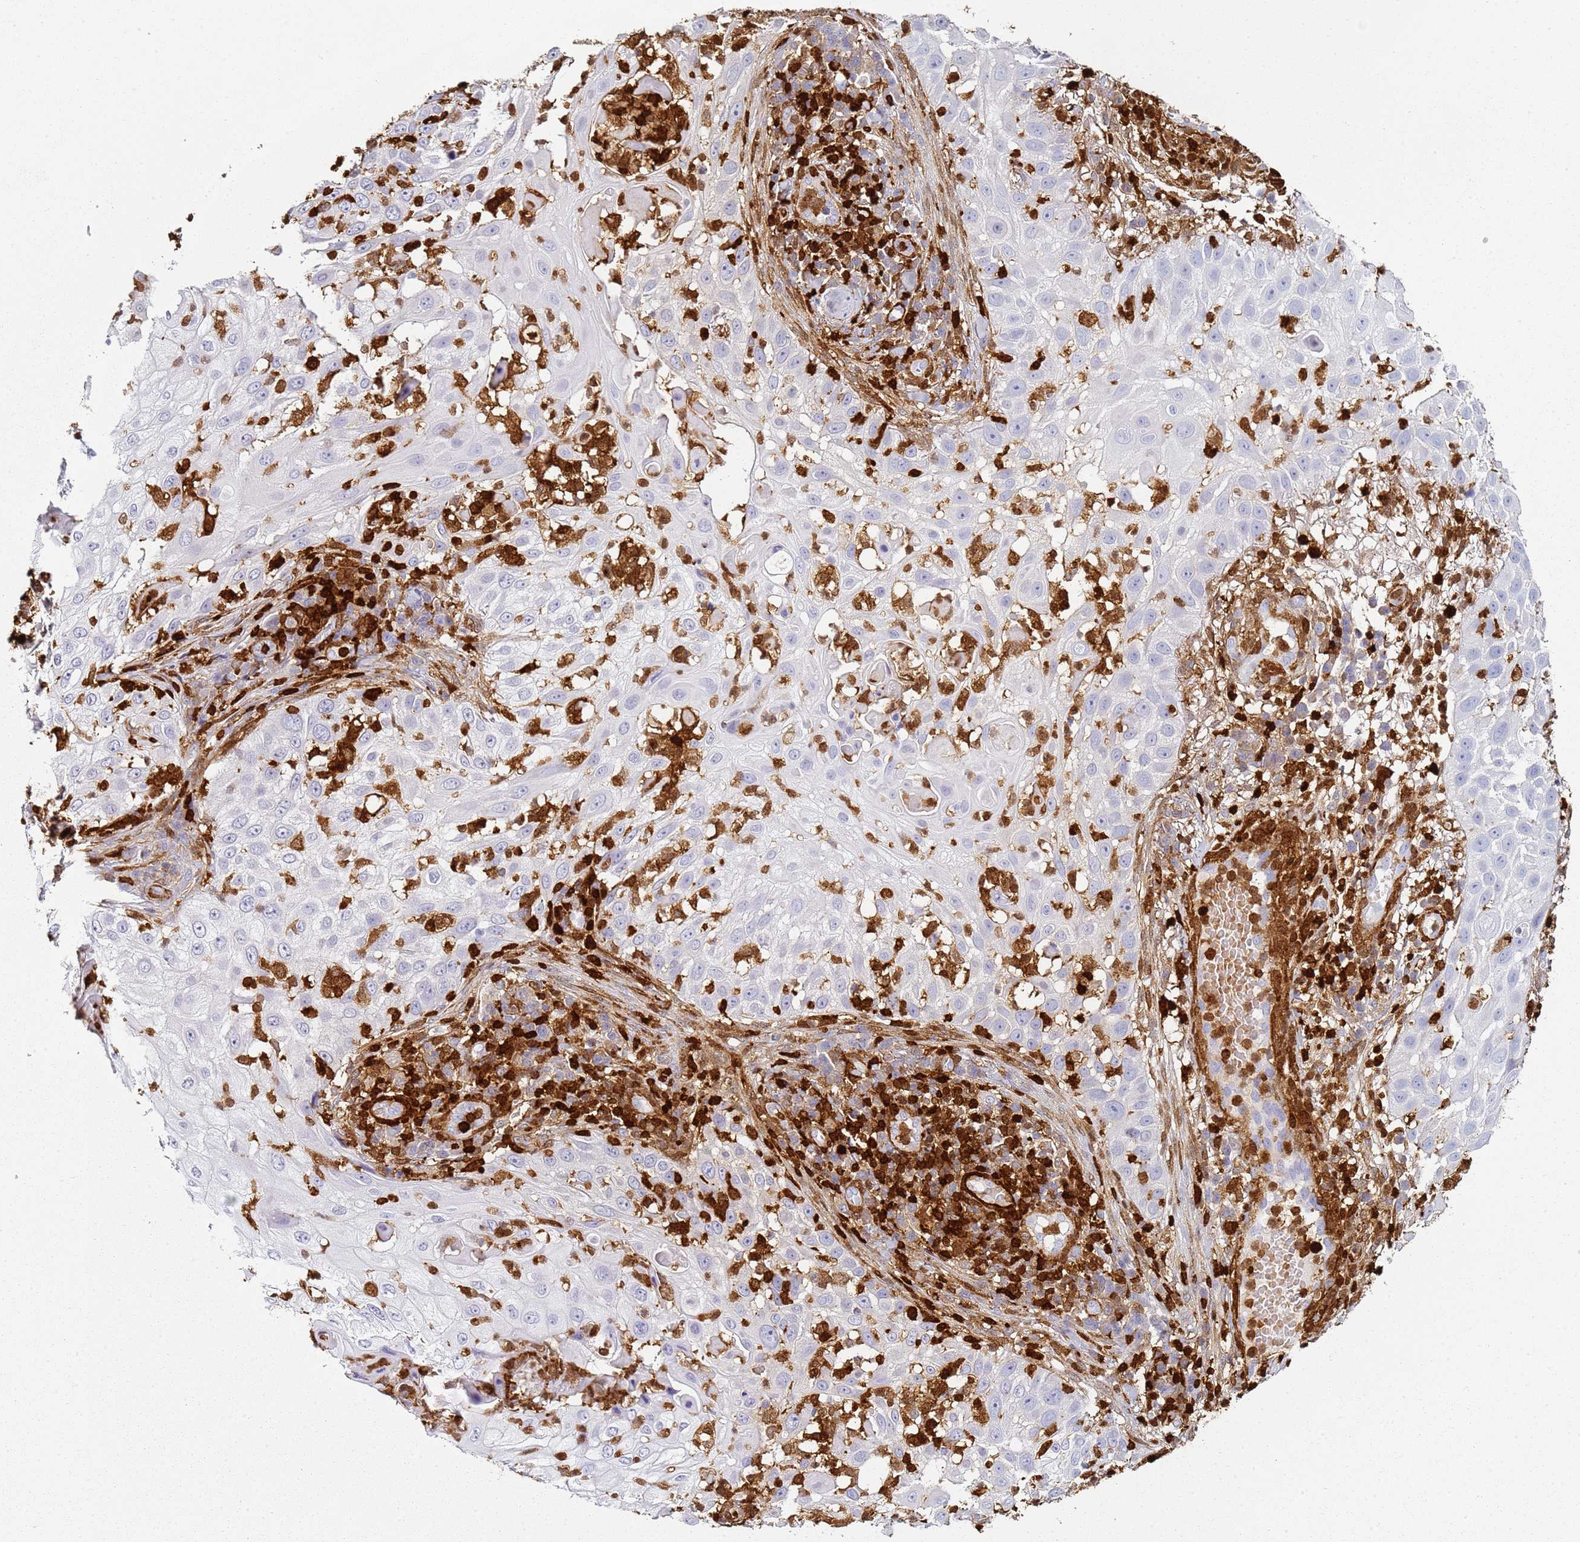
{"staining": {"intensity": "negative", "quantity": "none", "location": "none"}, "tissue": "skin cancer", "cell_type": "Tumor cells", "image_type": "cancer", "snomed": [{"axis": "morphology", "description": "Squamous cell carcinoma, NOS"}, {"axis": "topography", "description": "Skin"}], "caption": "Human skin squamous cell carcinoma stained for a protein using immunohistochemistry (IHC) exhibits no expression in tumor cells.", "gene": "S100A4", "patient": {"sex": "female", "age": 44}}